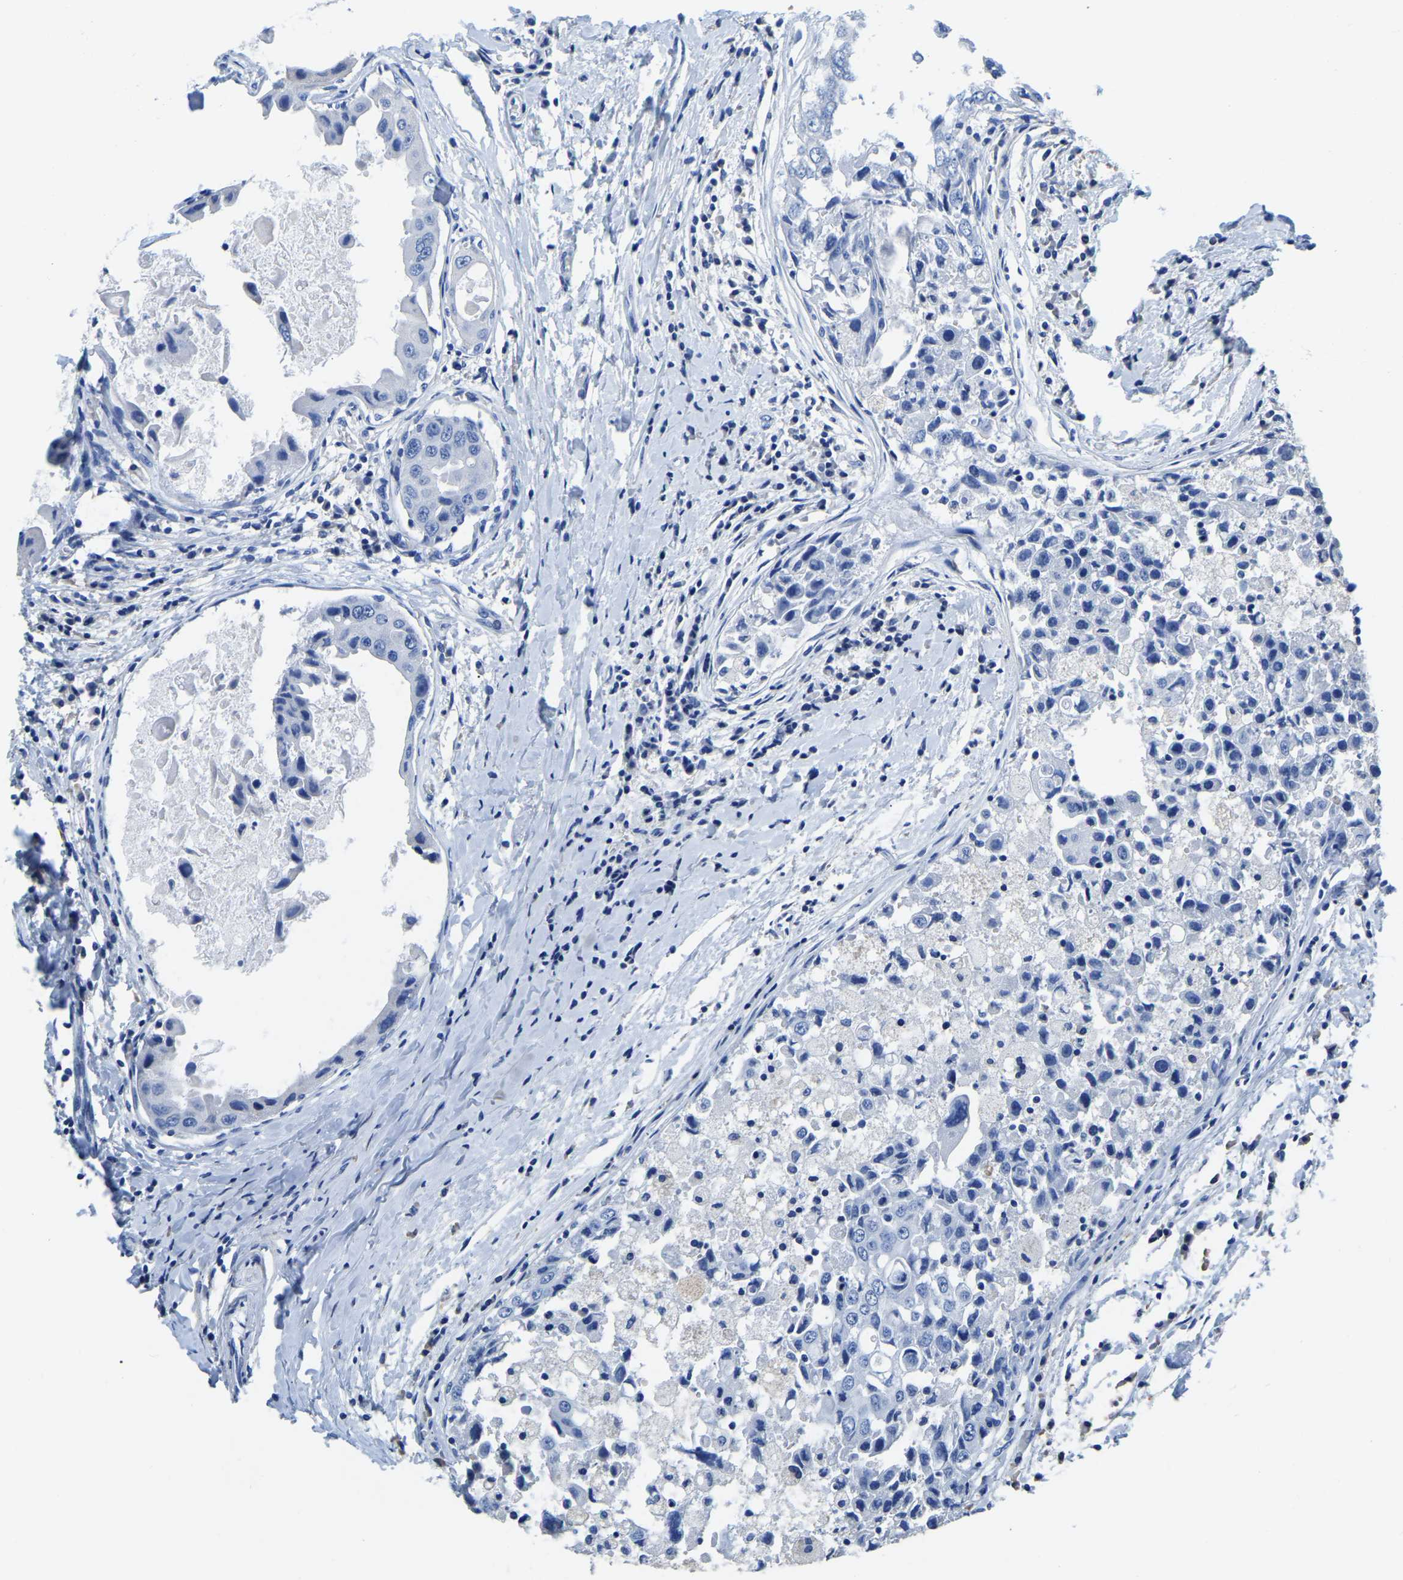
{"staining": {"intensity": "negative", "quantity": "none", "location": "none"}, "tissue": "breast cancer", "cell_type": "Tumor cells", "image_type": "cancer", "snomed": [{"axis": "morphology", "description": "Duct carcinoma"}, {"axis": "topography", "description": "Breast"}], "caption": "Immunohistochemical staining of human breast cancer exhibits no significant staining in tumor cells.", "gene": "ZDHHC13", "patient": {"sex": "female", "age": 27}}